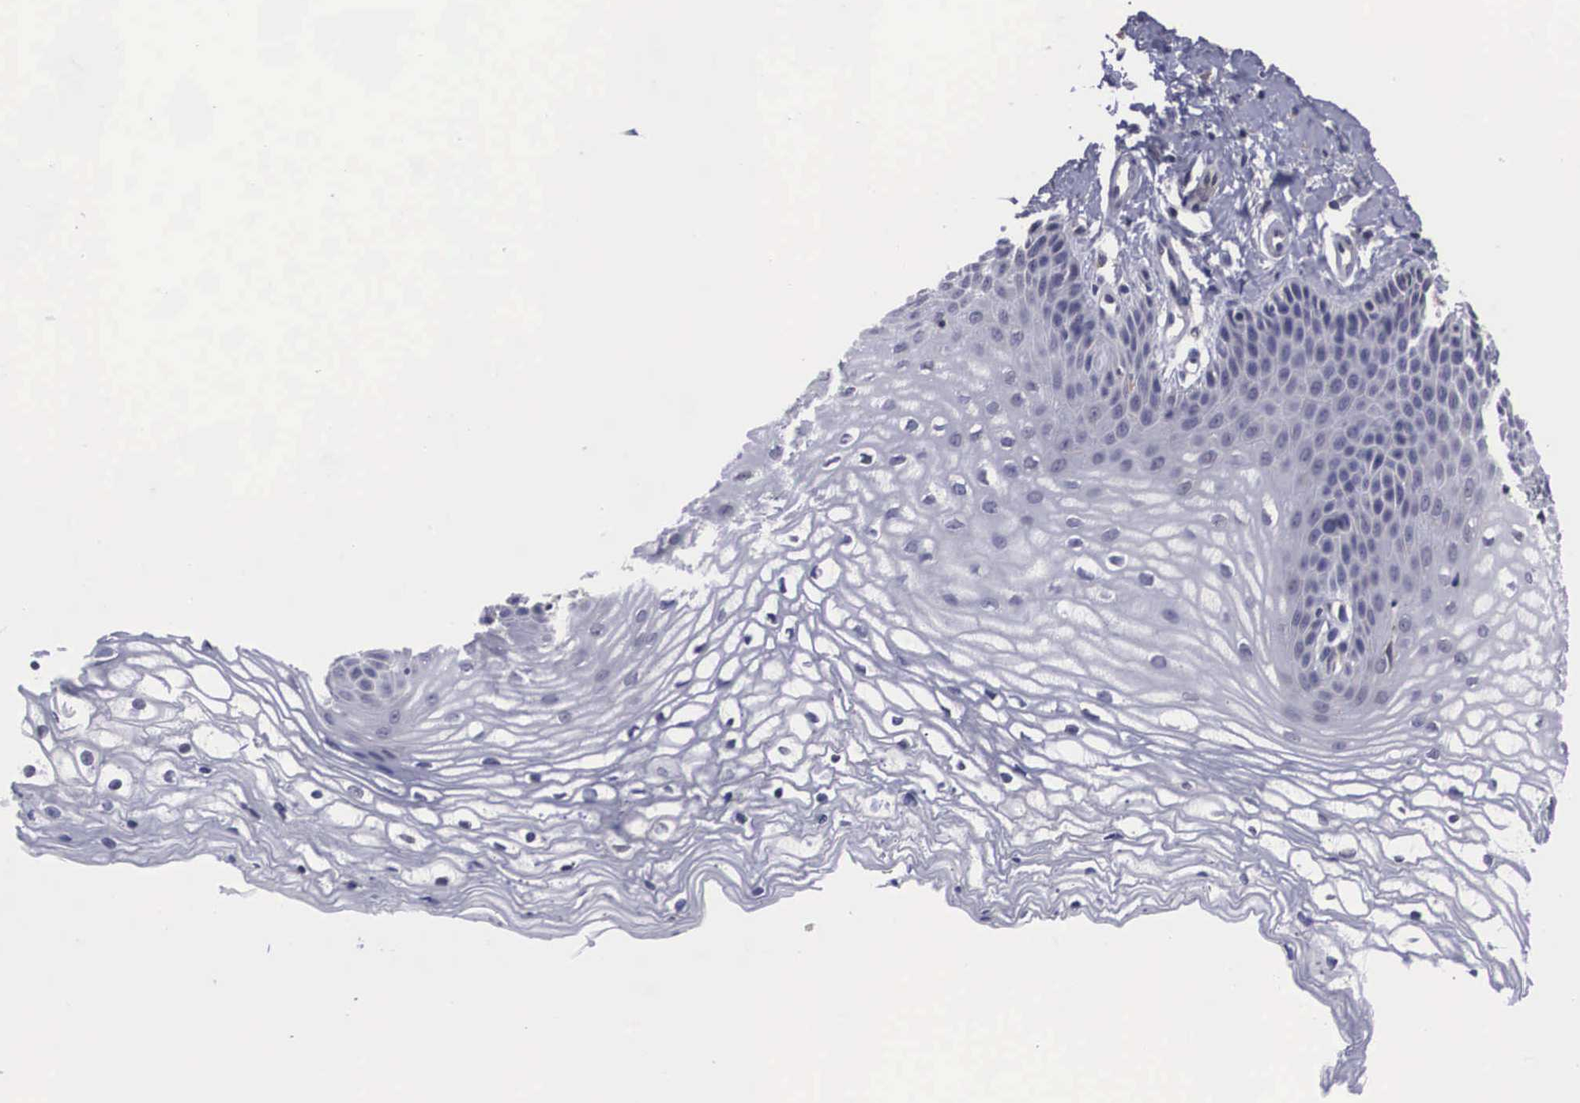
{"staining": {"intensity": "weak", "quantity": "<25%", "location": "cytoplasmic/membranous"}, "tissue": "vagina", "cell_type": "Squamous epithelial cells", "image_type": "normal", "snomed": [{"axis": "morphology", "description": "Normal tissue, NOS"}, {"axis": "topography", "description": "Vagina"}], "caption": "Immunohistochemistry image of unremarkable vagina: human vagina stained with DAB (3,3'-diaminobenzidine) exhibits no significant protein expression in squamous epithelial cells.", "gene": "CRELD2", "patient": {"sex": "female", "age": 68}}